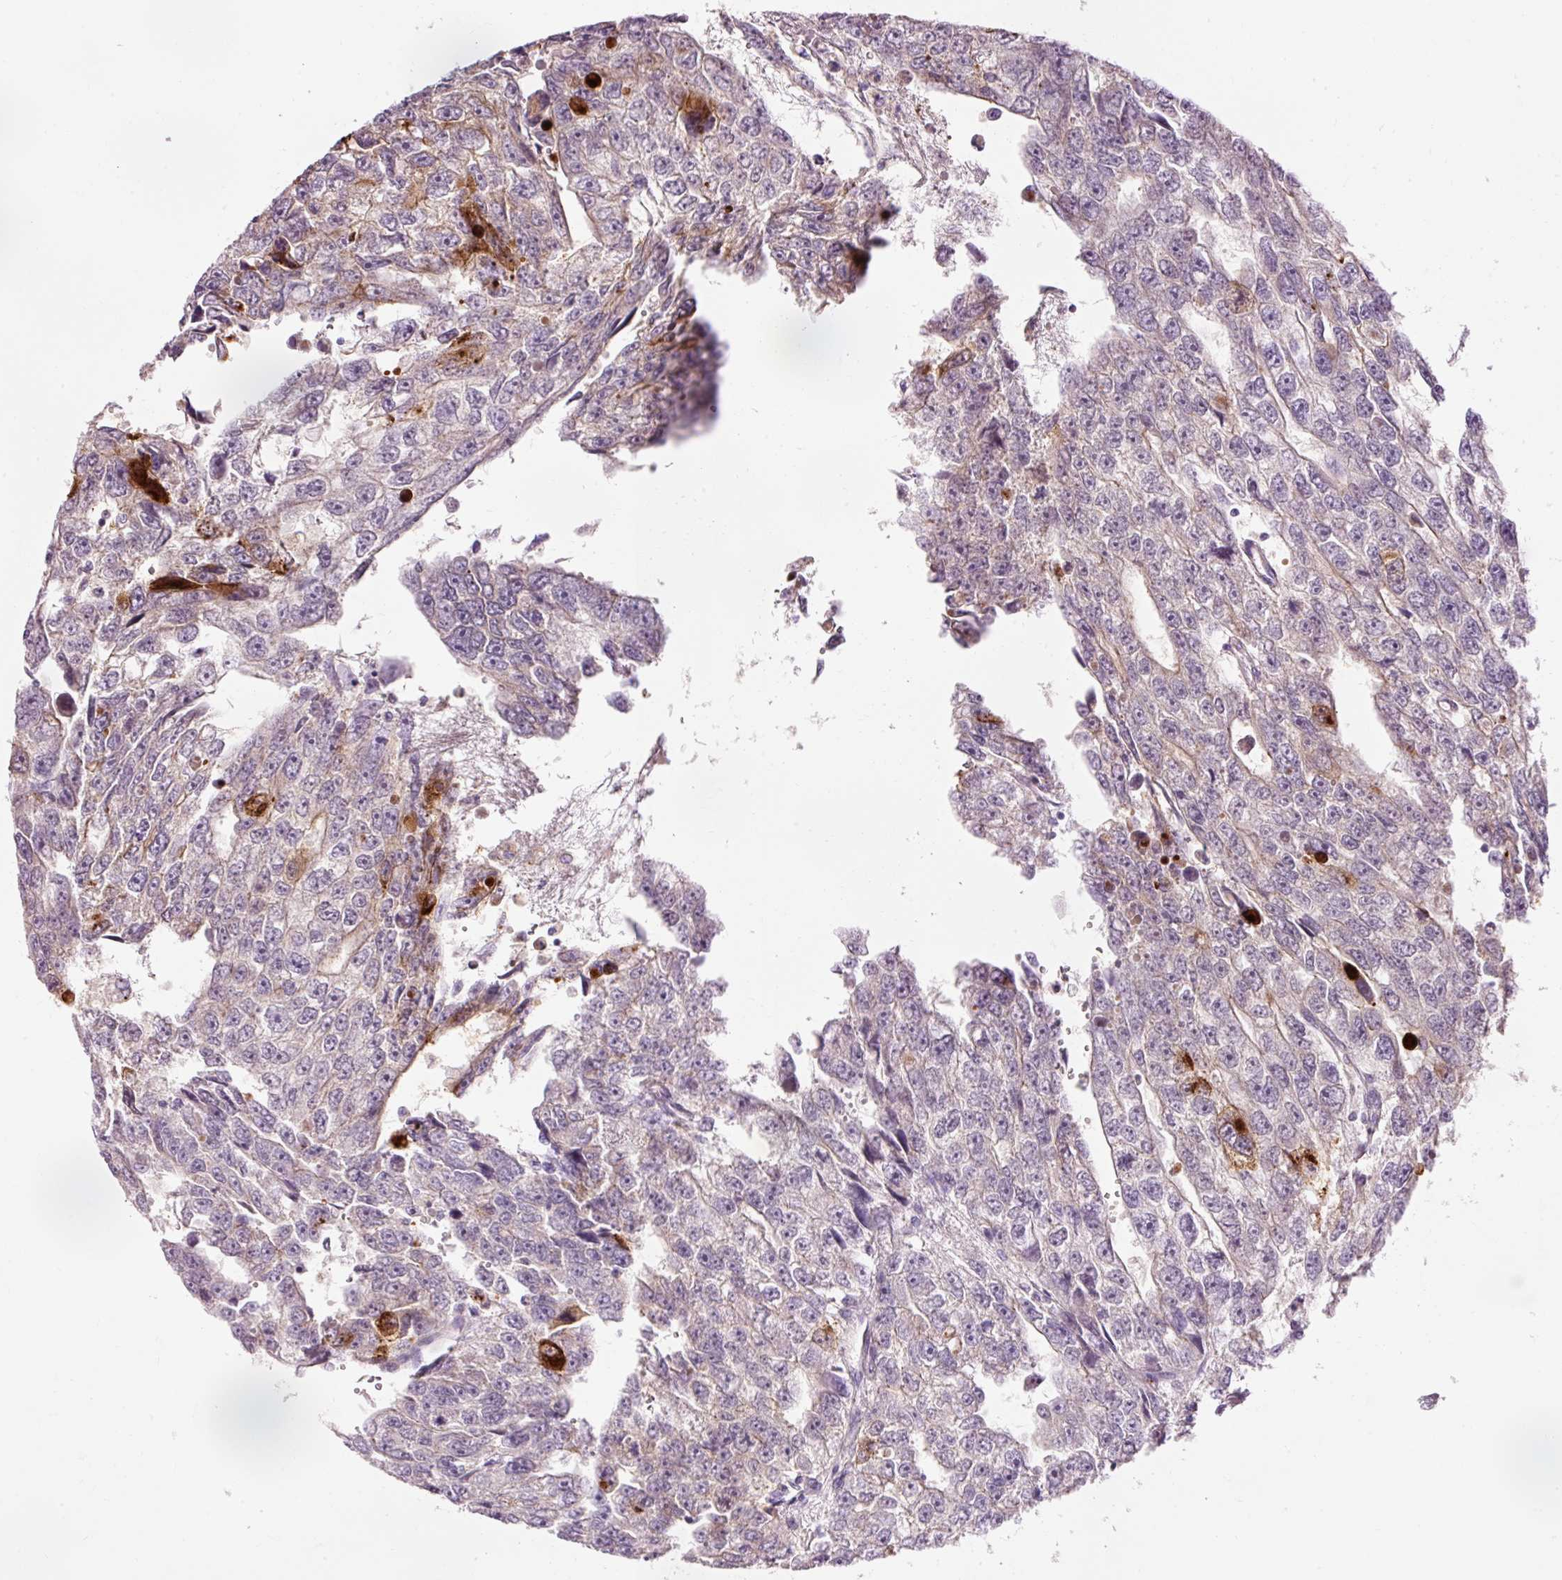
{"staining": {"intensity": "negative", "quantity": "none", "location": "none"}, "tissue": "testis cancer", "cell_type": "Tumor cells", "image_type": "cancer", "snomed": [{"axis": "morphology", "description": "Carcinoma, Embryonal, NOS"}, {"axis": "topography", "description": "Testis"}], "caption": "This photomicrograph is of testis cancer stained with IHC to label a protein in brown with the nuclei are counter-stained blue. There is no expression in tumor cells.", "gene": "DHRS11", "patient": {"sex": "male", "age": 20}}